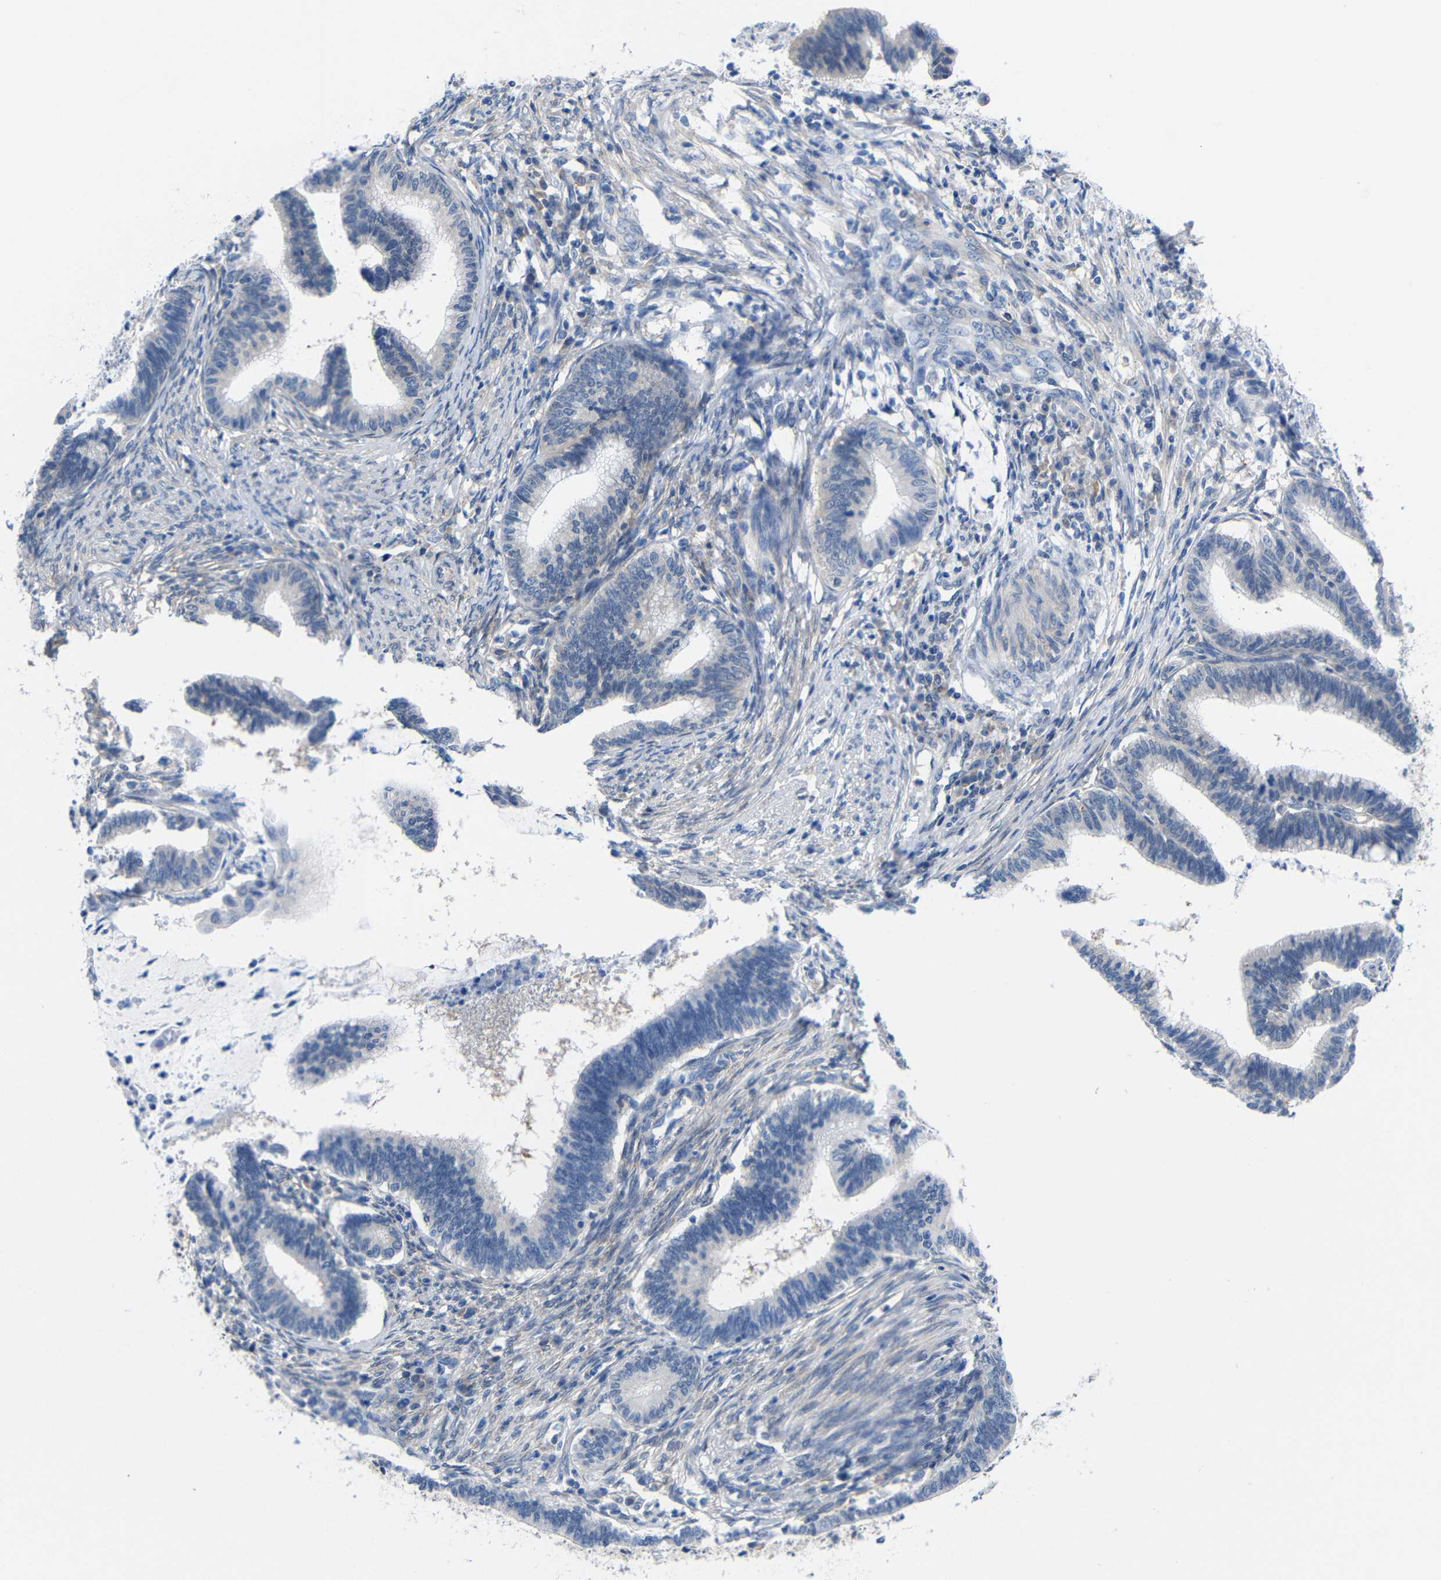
{"staining": {"intensity": "negative", "quantity": "none", "location": "none"}, "tissue": "cervical cancer", "cell_type": "Tumor cells", "image_type": "cancer", "snomed": [{"axis": "morphology", "description": "Adenocarcinoma, NOS"}, {"axis": "topography", "description": "Cervix"}], "caption": "Immunohistochemistry (IHC) histopathology image of cervical cancer stained for a protein (brown), which demonstrates no positivity in tumor cells.", "gene": "PEBP1", "patient": {"sex": "female", "age": 36}}